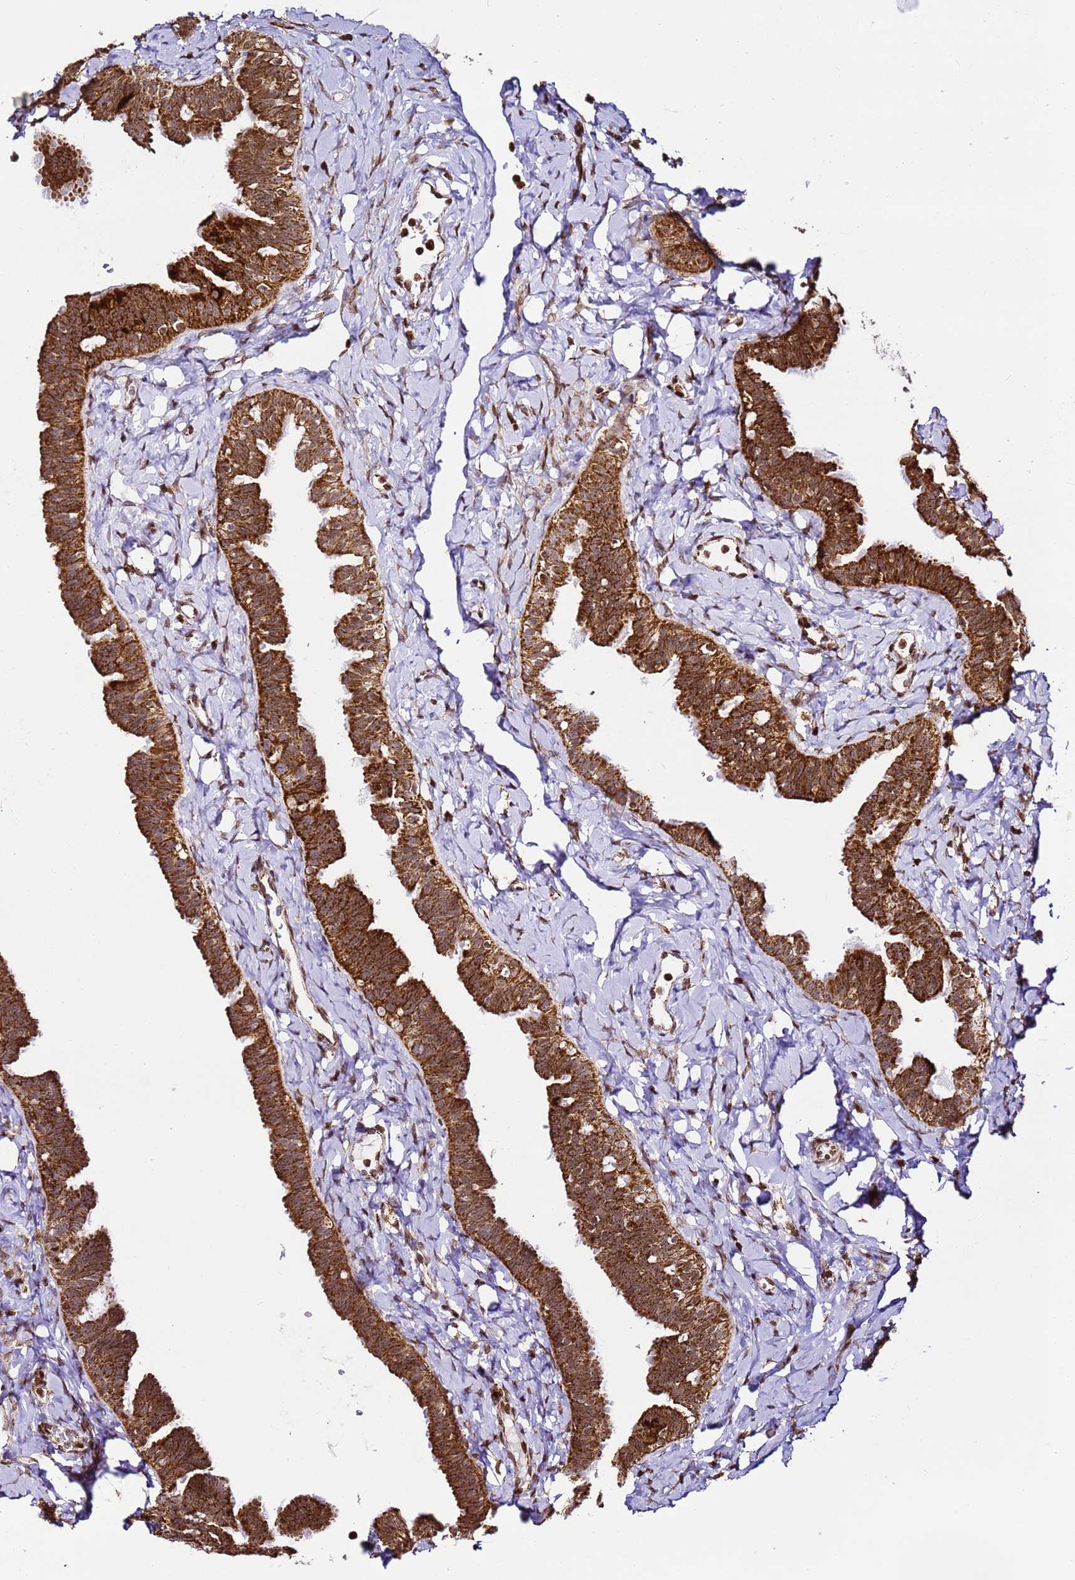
{"staining": {"intensity": "strong", "quantity": ">75%", "location": "cytoplasmic/membranous"}, "tissue": "fallopian tube", "cell_type": "Glandular cells", "image_type": "normal", "snomed": [{"axis": "morphology", "description": "Normal tissue, NOS"}, {"axis": "topography", "description": "Fallopian tube"}], "caption": "Fallopian tube stained with DAB (3,3'-diaminobenzidine) IHC exhibits high levels of strong cytoplasmic/membranous staining in about >75% of glandular cells.", "gene": "HSPE1", "patient": {"sex": "female", "age": 65}}